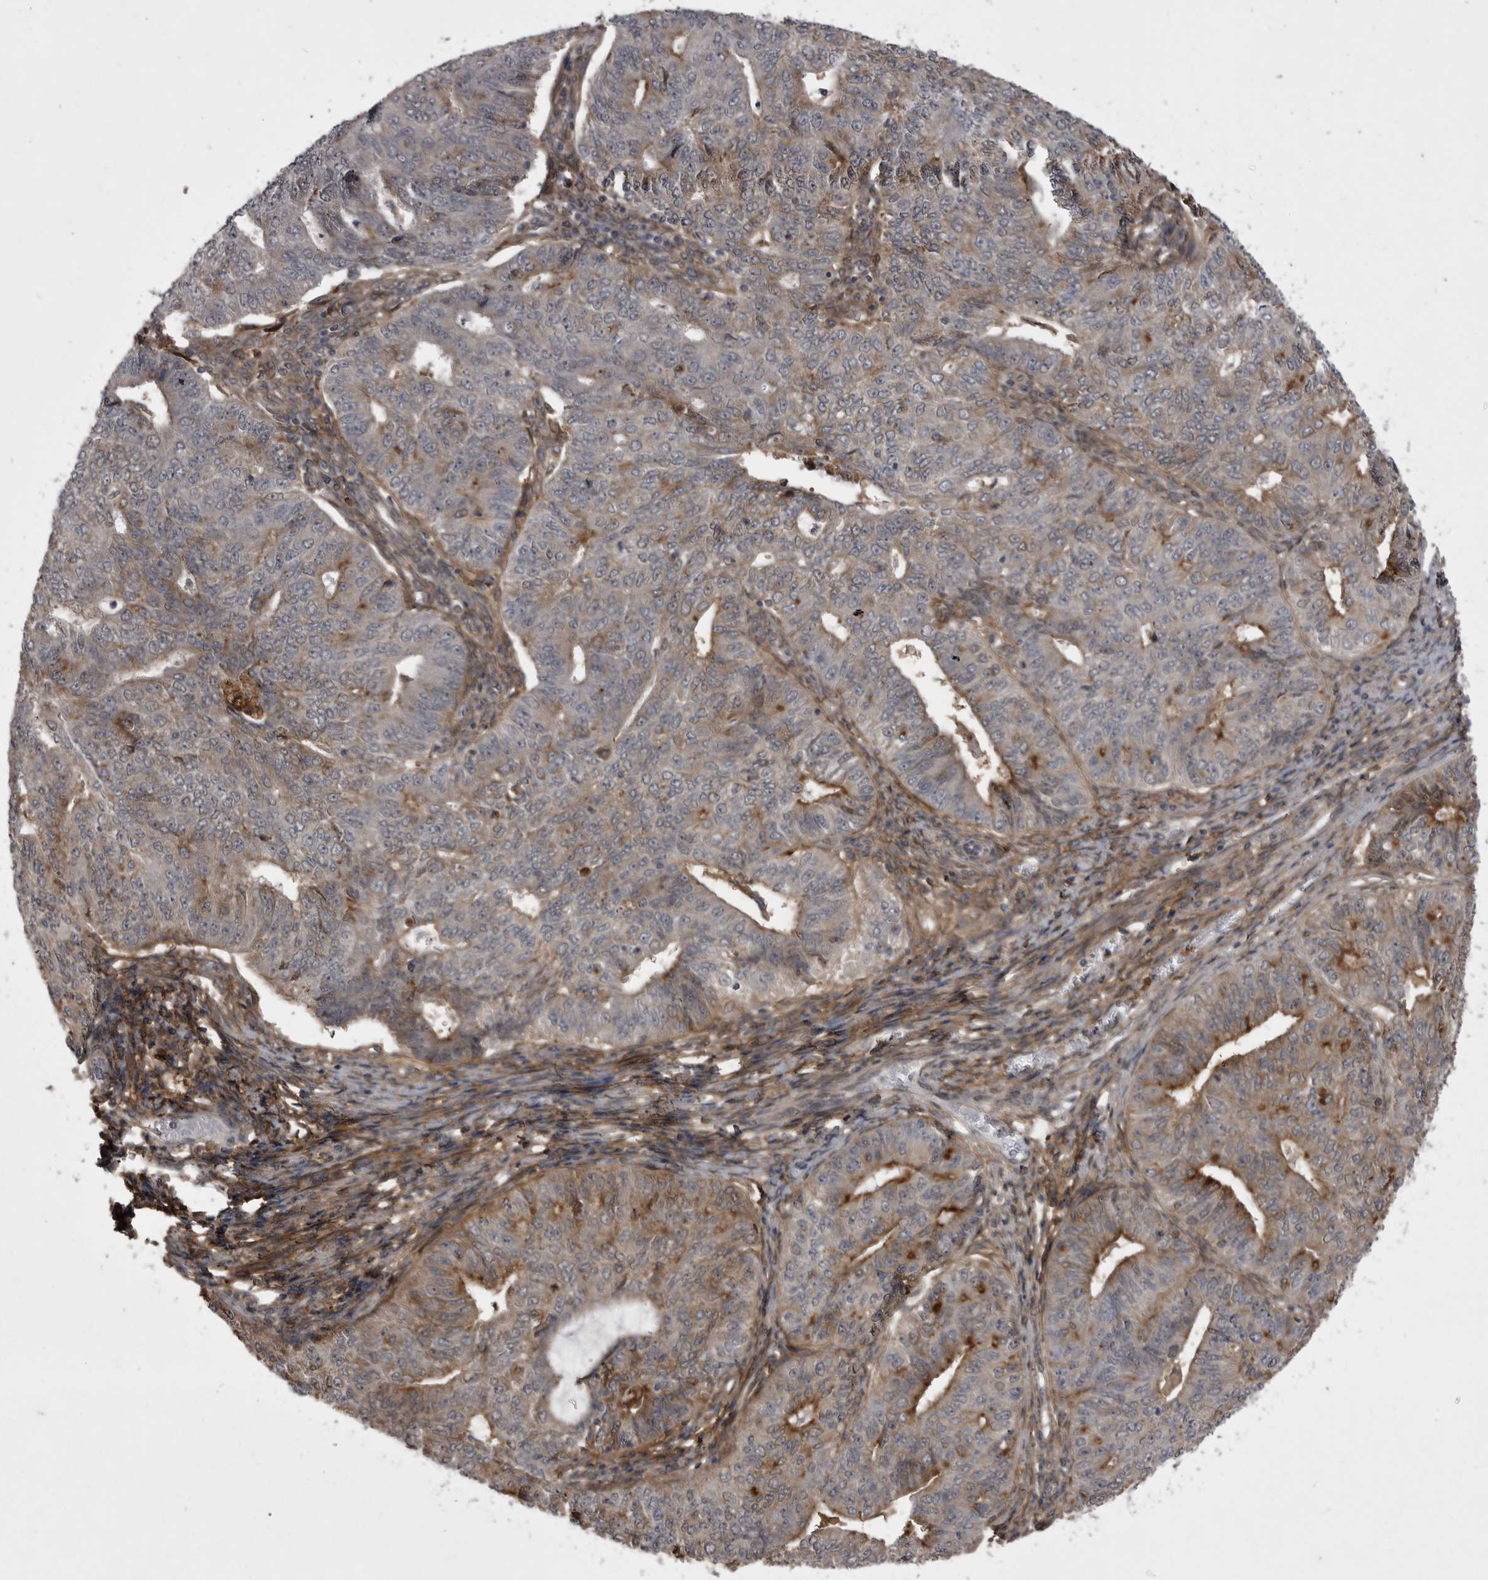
{"staining": {"intensity": "moderate", "quantity": "25%-75%", "location": "cytoplasmic/membranous"}, "tissue": "endometrial cancer", "cell_type": "Tumor cells", "image_type": "cancer", "snomed": [{"axis": "morphology", "description": "Adenocarcinoma, NOS"}, {"axis": "topography", "description": "Endometrium"}], "caption": "Protein staining displays moderate cytoplasmic/membranous expression in approximately 25%-75% of tumor cells in adenocarcinoma (endometrial). The protein is stained brown, and the nuclei are stained in blue (DAB IHC with brightfield microscopy, high magnification).", "gene": "ABL1", "patient": {"sex": "female", "age": 32}}